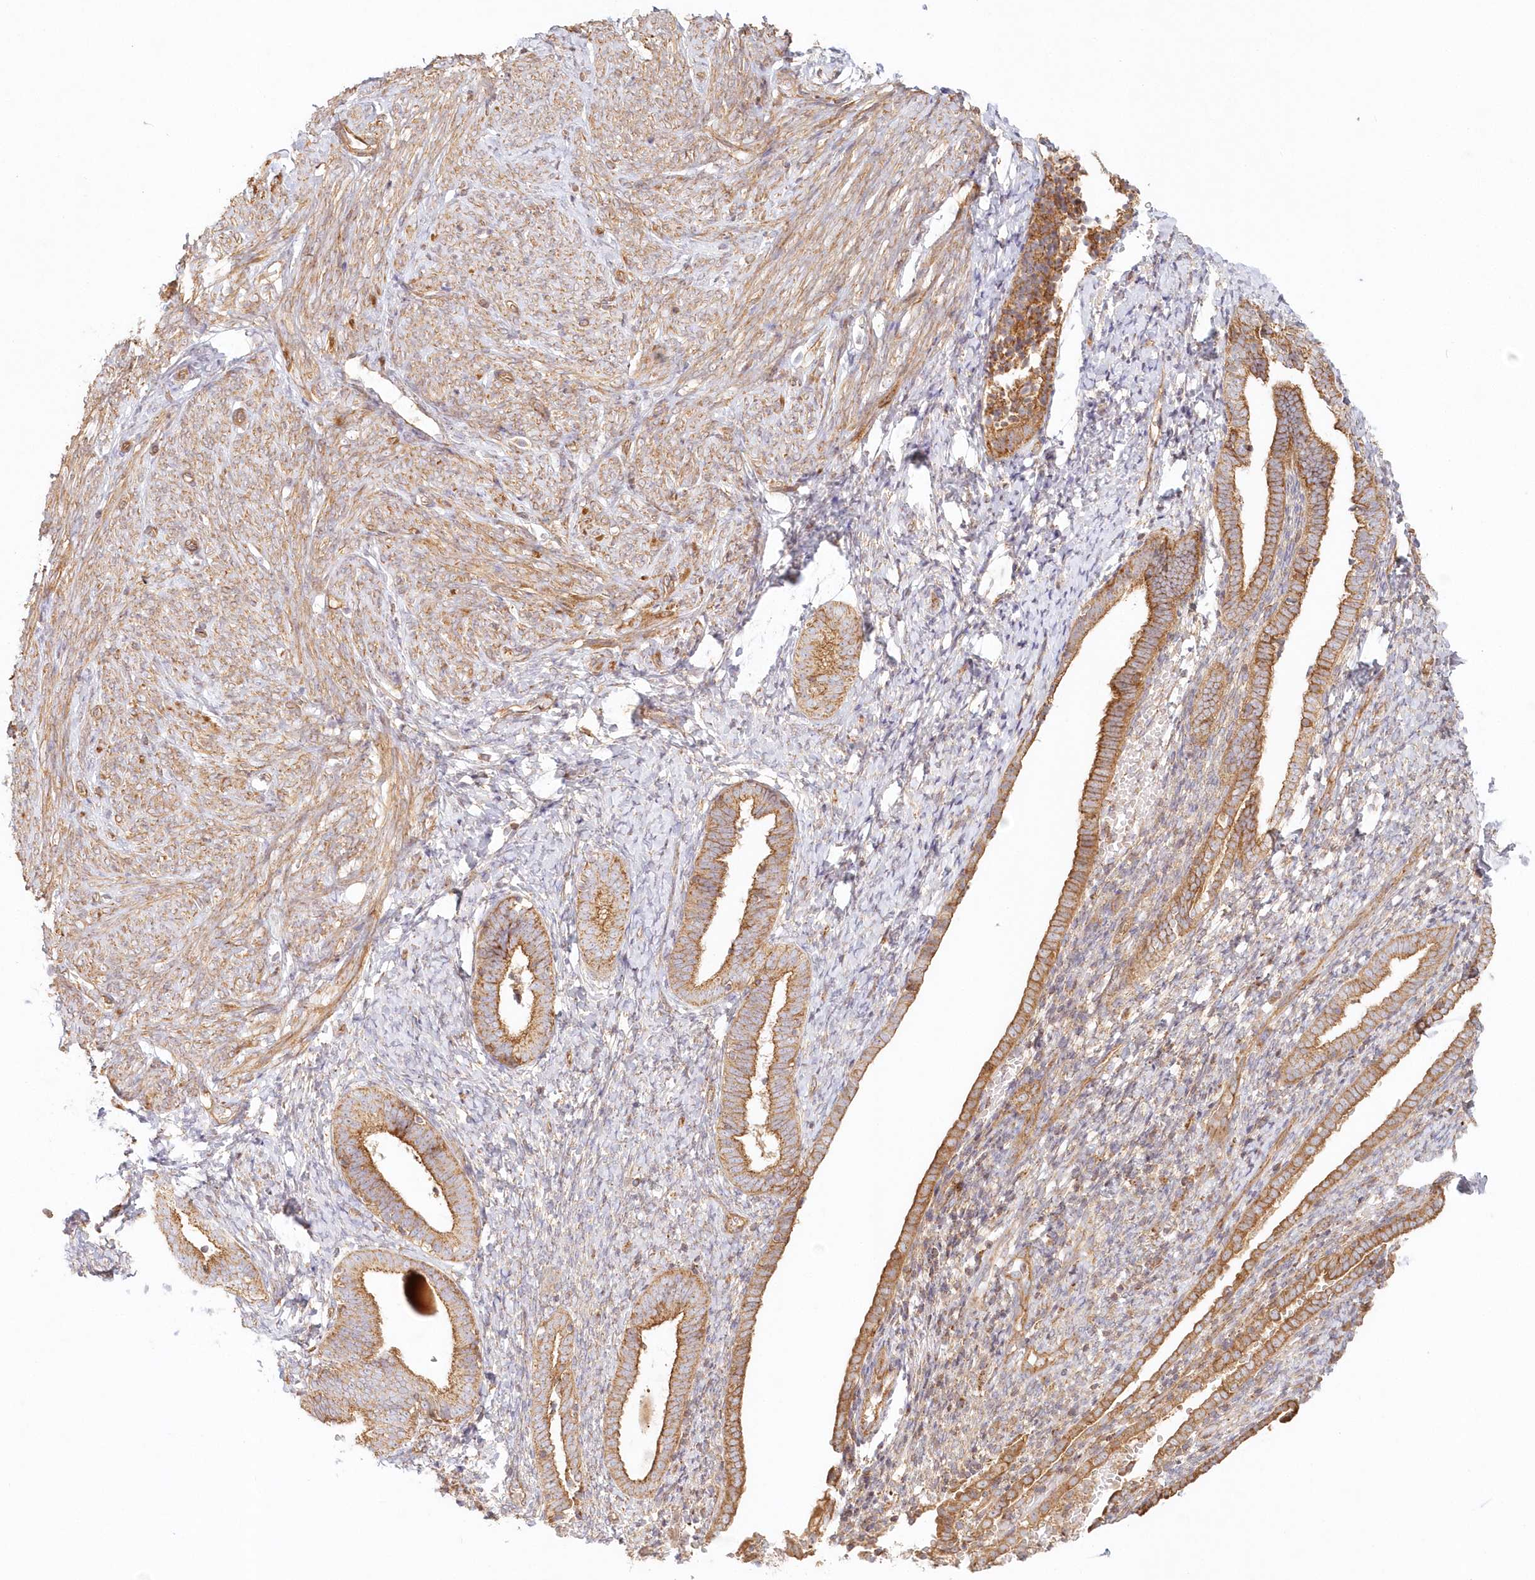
{"staining": {"intensity": "moderate", "quantity": ">75%", "location": "cytoplasmic/membranous"}, "tissue": "endometrium", "cell_type": "Cells in endometrial stroma", "image_type": "normal", "snomed": [{"axis": "morphology", "description": "Normal tissue, NOS"}, {"axis": "topography", "description": "Endometrium"}], "caption": "Normal endometrium shows moderate cytoplasmic/membranous staining in approximately >75% of cells in endometrial stroma (brown staining indicates protein expression, while blue staining denotes nuclei)..", "gene": "KIAA0232", "patient": {"sex": "female", "age": 72}}